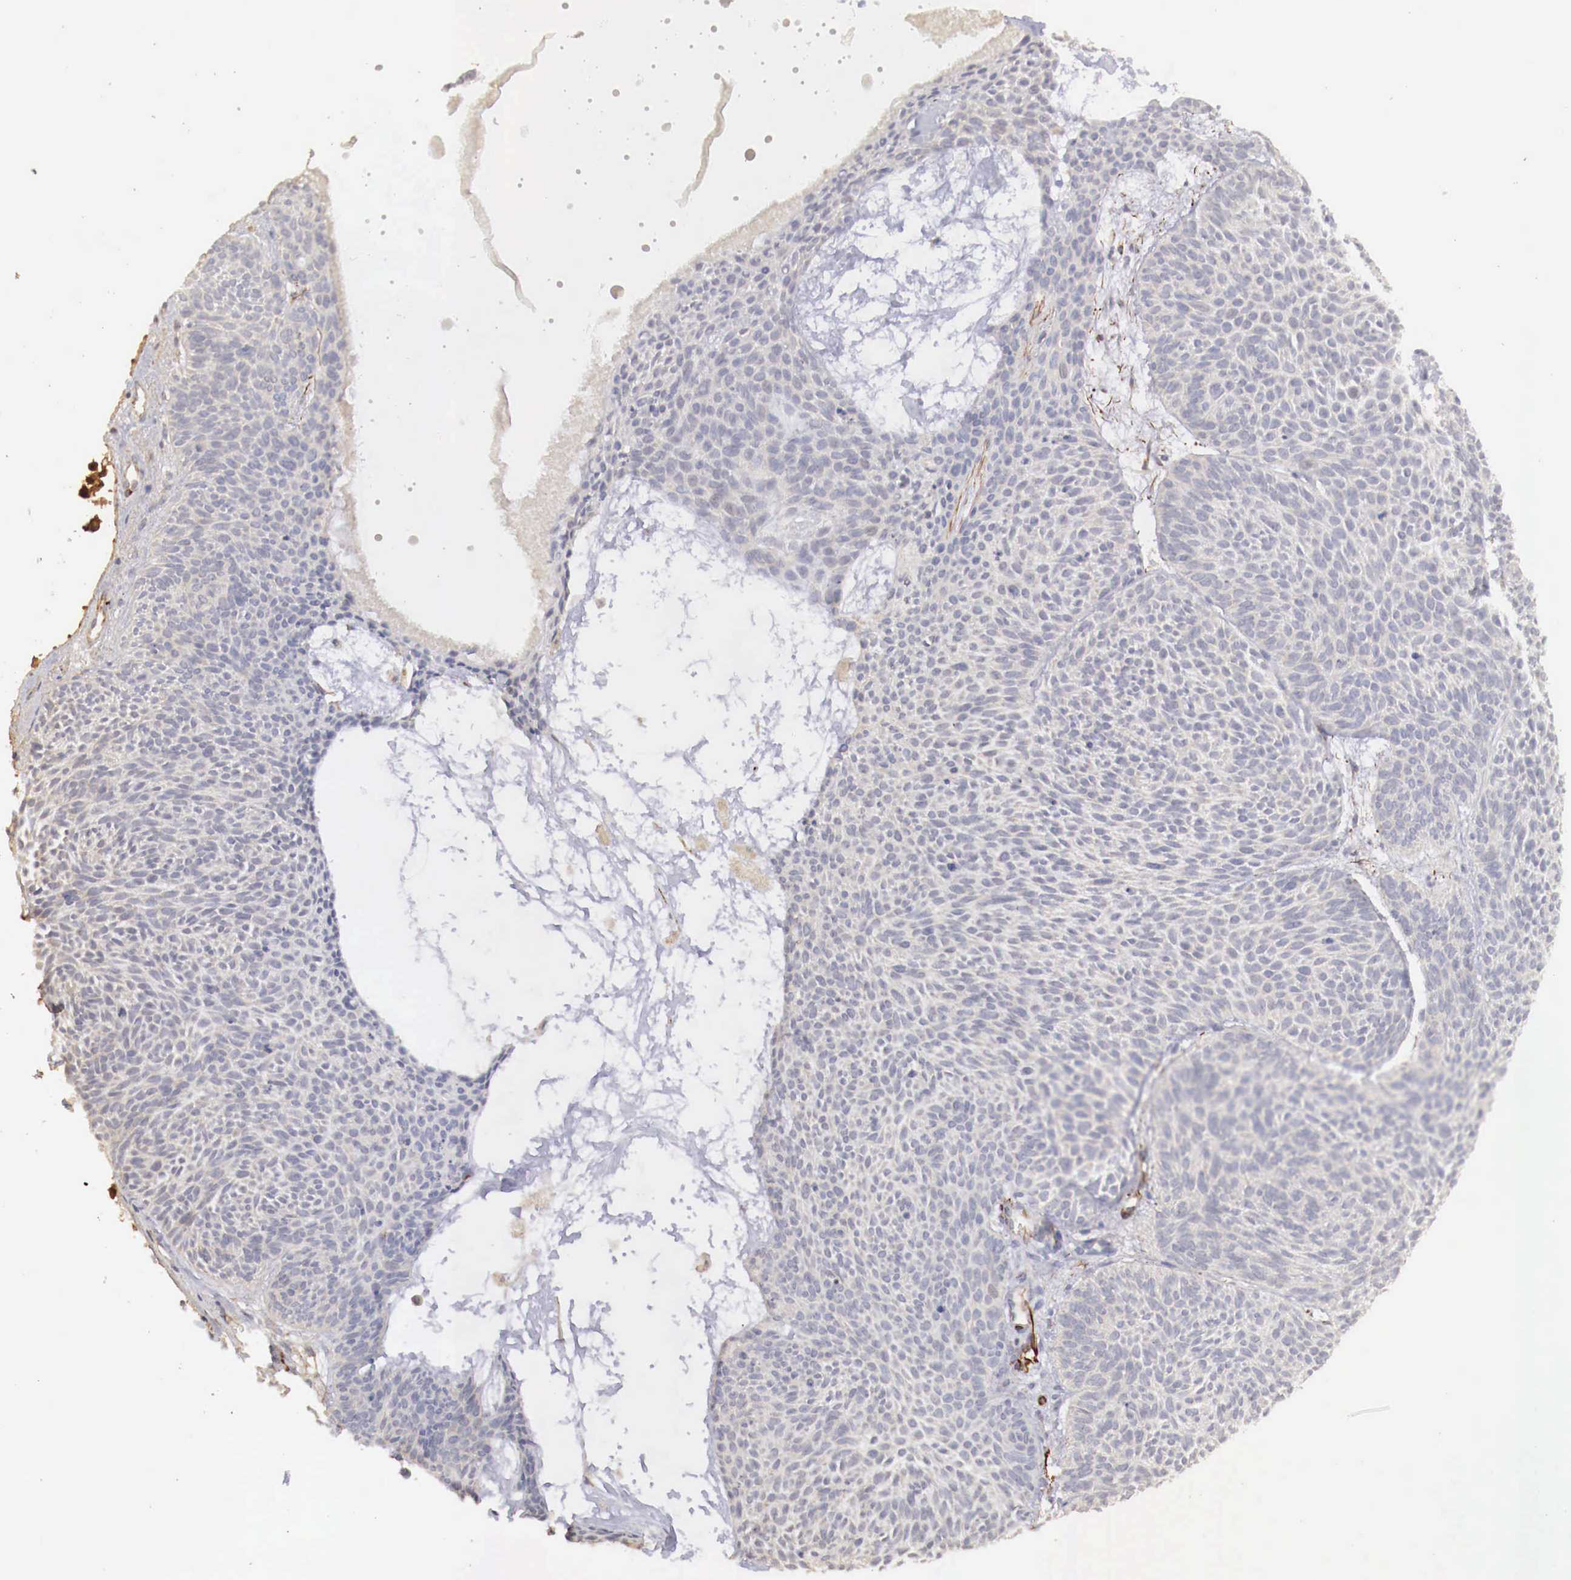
{"staining": {"intensity": "negative", "quantity": "none", "location": "none"}, "tissue": "skin cancer", "cell_type": "Tumor cells", "image_type": "cancer", "snomed": [{"axis": "morphology", "description": "Basal cell carcinoma"}, {"axis": "topography", "description": "Skin"}], "caption": "Basal cell carcinoma (skin) was stained to show a protein in brown. There is no significant expression in tumor cells.", "gene": "WT1", "patient": {"sex": "male", "age": 84}}